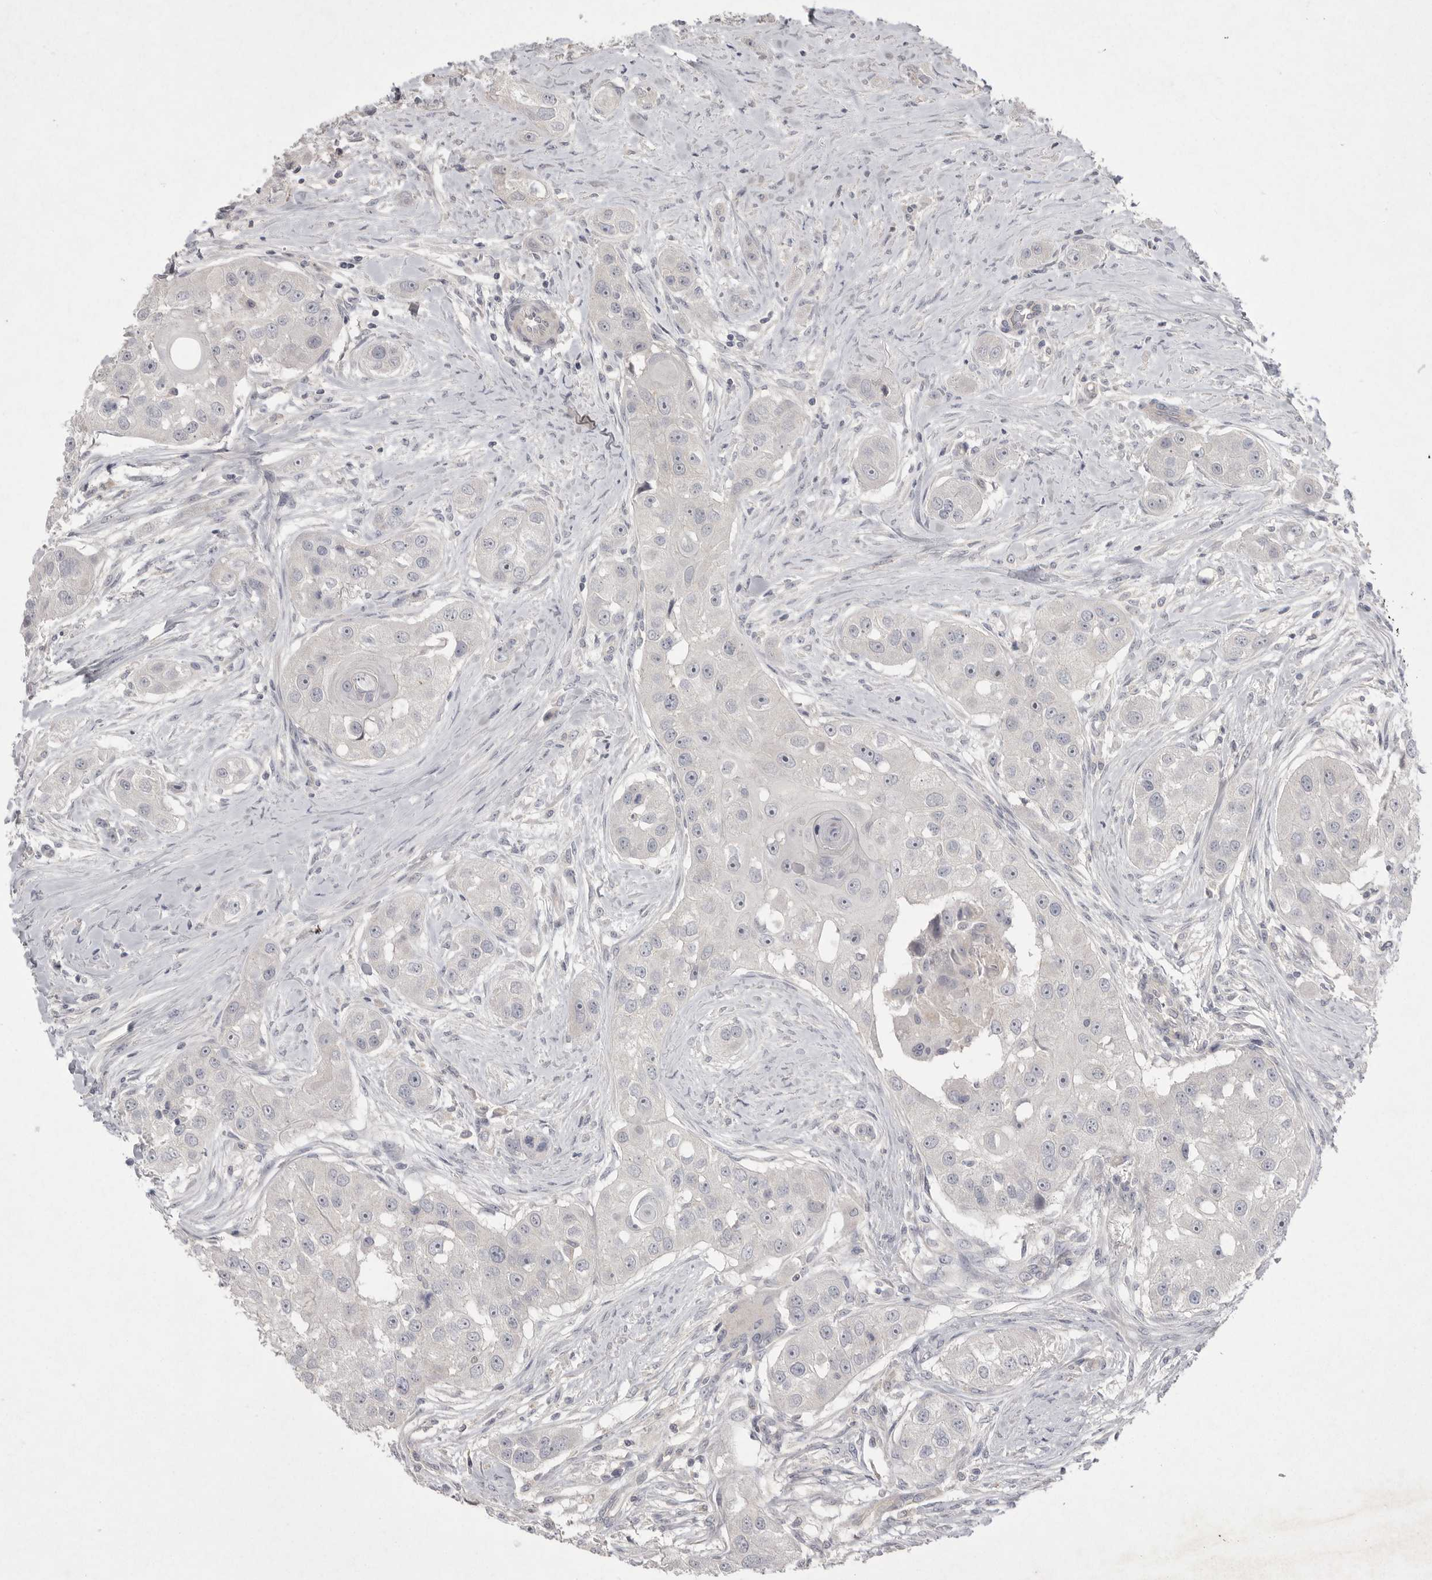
{"staining": {"intensity": "negative", "quantity": "none", "location": "none"}, "tissue": "head and neck cancer", "cell_type": "Tumor cells", "image_type": "cancer", "snomed": [{"axis": "morphology", "description": "Normal tissue, NOS"}, {"axis": "morphology", "description": "Squamous cell carcinoma, NOS"}, {"axis": "topography", "description": "Skeletal muscle"}, {"axis": "topography", "description": "Head-Neck"}], "caption": "Immunohistochemical staining of head and neck cancer (squamous cell carcinoma) reveals no significant staining in tumor cells. The staining is performed using DAB (3,3'-diaminobenzidine) brown chromogen with nuclei counter-stained in using hematoxylin.", "gene": "VANGL2", "patient": {"sex": "male", "age": 51}}